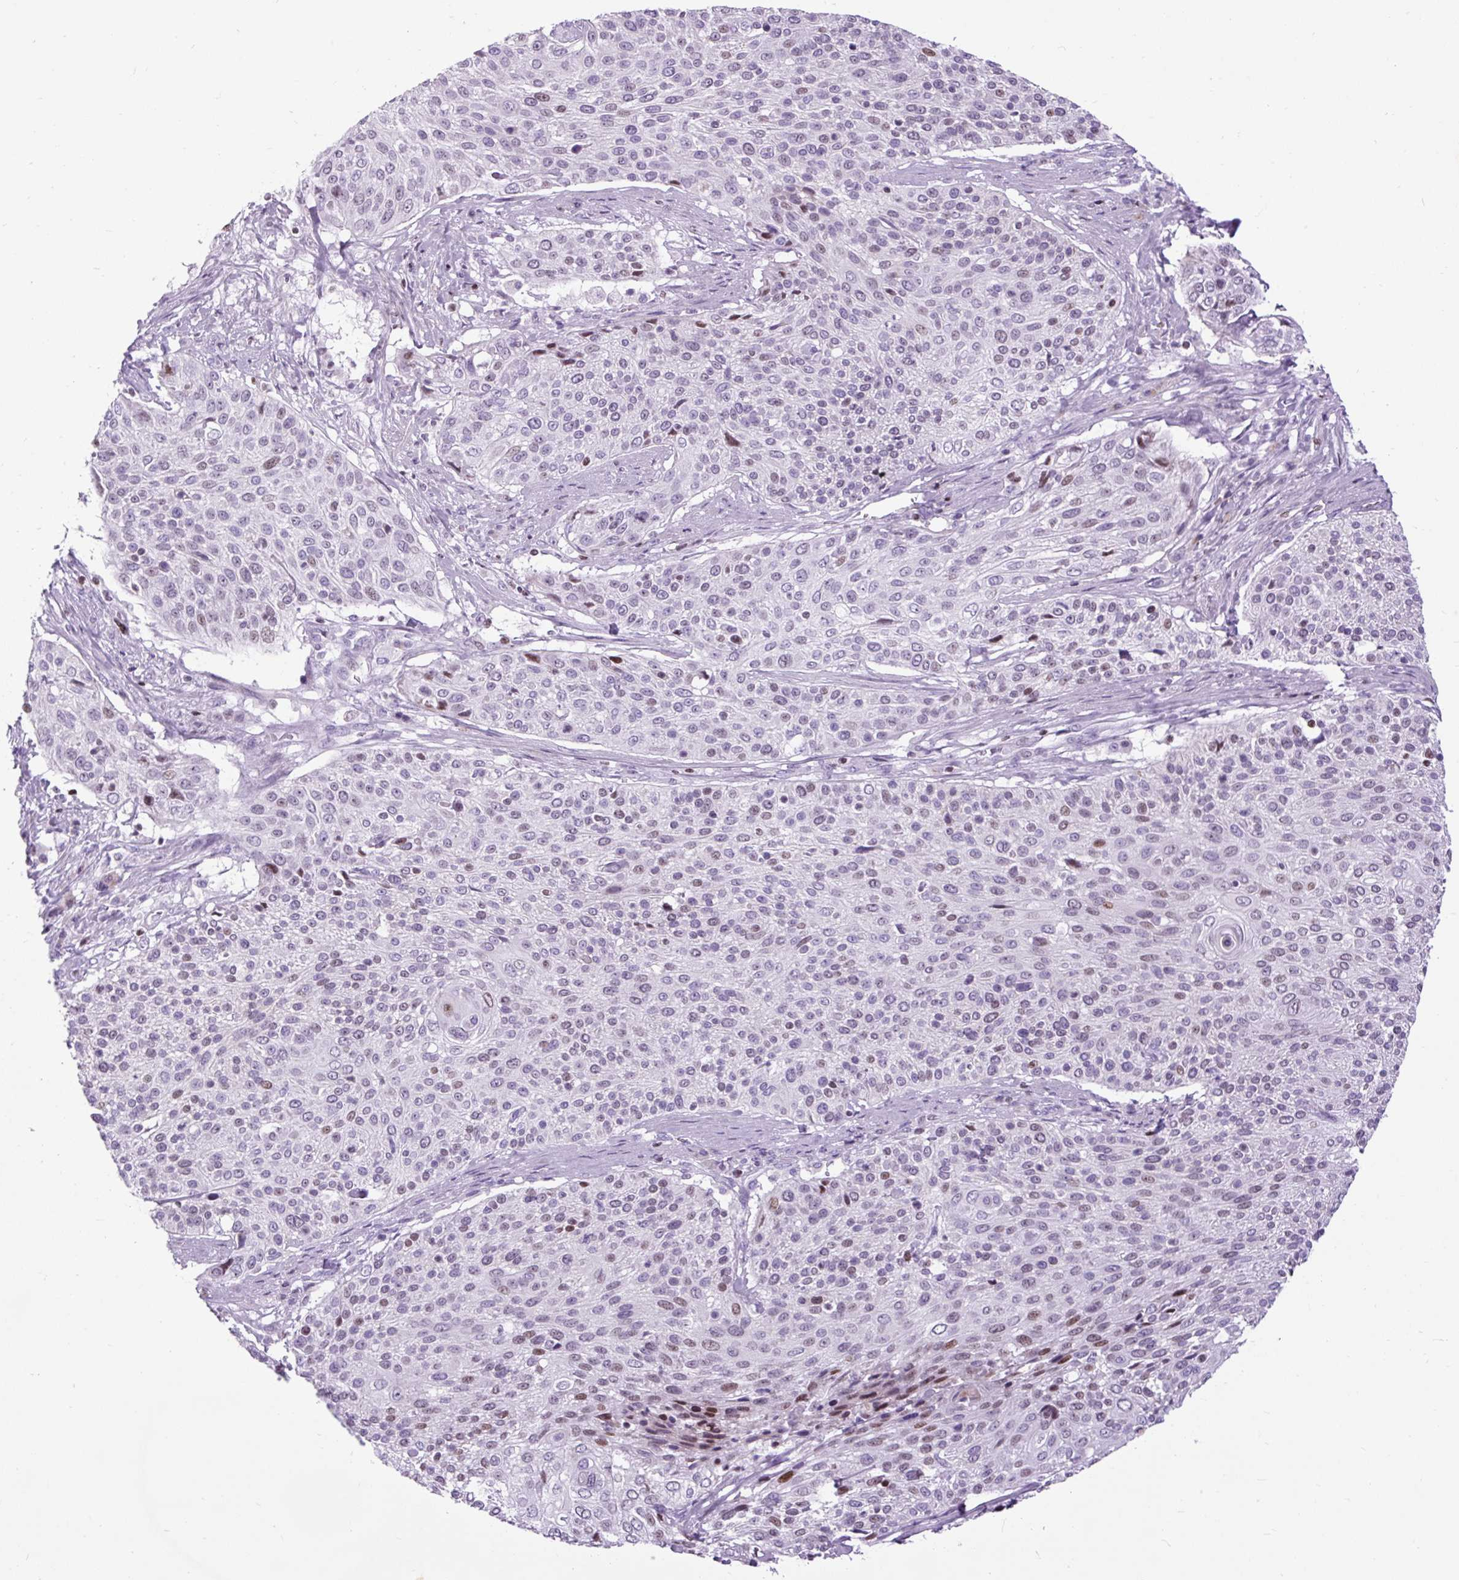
{"staining": {"intensity": "moderate", "quantity": "<25%", "location": "nuclear"}, "tissue": "cervical cancer", "cell_type": "Tumor cells", "image_type": "cancer", "snomed": [{"axis": "morphology", "description": "Squamous cell carcinoma, NOS"}, {"axis": "topography", "description": "Cervix"}], "caption": "Approximately <25% of tumor cells in cervical cancer (squamous cell carcinoma) display moderate nuclear protein expression as visualized by brown immunohistochemical staining.", "gene": "SPC24", "patient": {"sex": "female", "age": 31}}